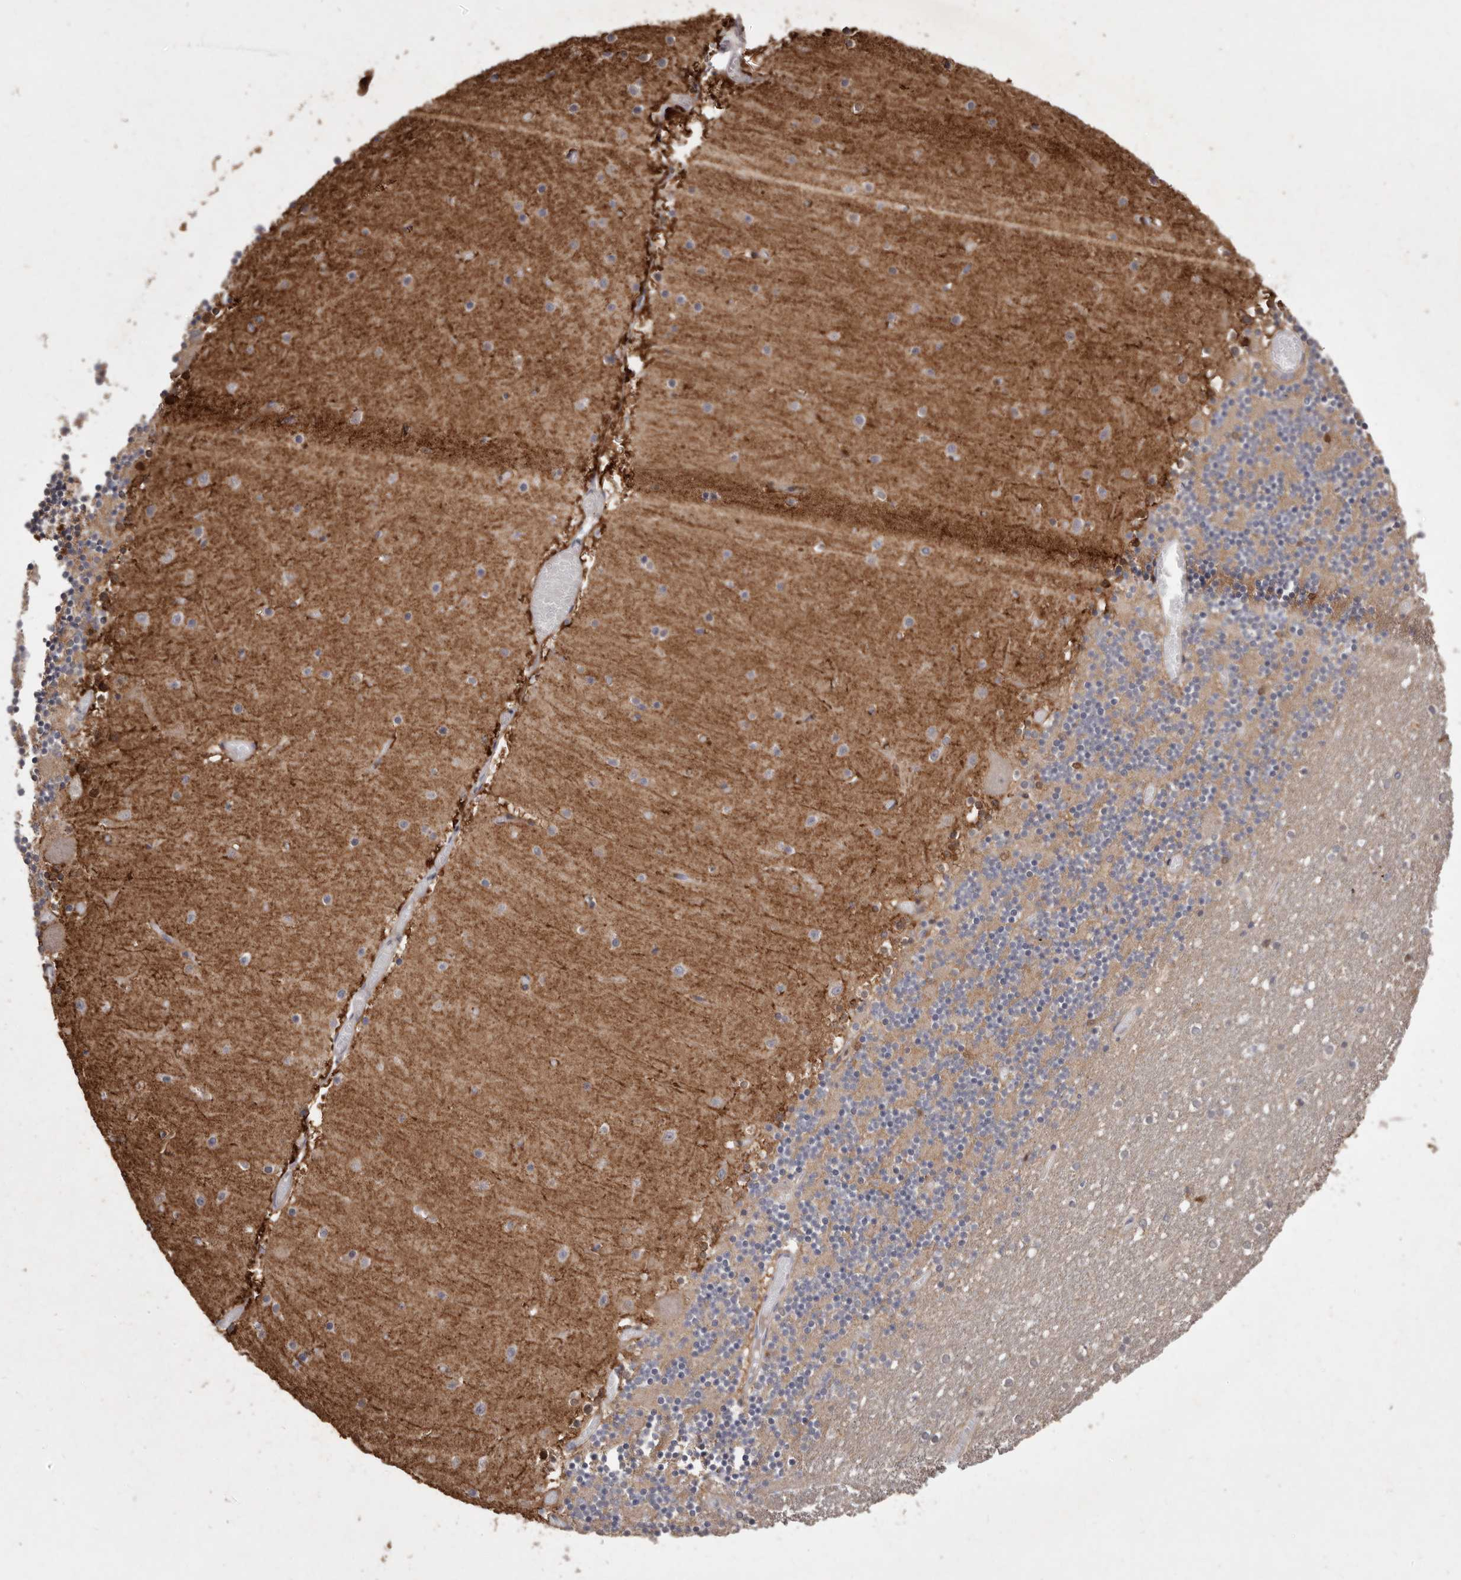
{"staining": {"intensity": "moderate", "quantity": "25%-75%", "location": "cytoplasmic/membranous"}, "tissue": "cerebellum", "cell_type": "Cells in granular layer", "image_type": "normal", "snomed": [{"axis": "morphology", "description": "Normal tissue, NOS"}, {"axis": "topography", "description": "Cerebellum"}], "caption": "This micrograph shows immunohistochemistry (IHC) staining of benign human cerebellum, with medium moderate cytoplasmic/membranous expression in about 25%-75% of cells in granular layer.", "gene": "FLAD1", "patient": {"sex": "female", "age": 28}}